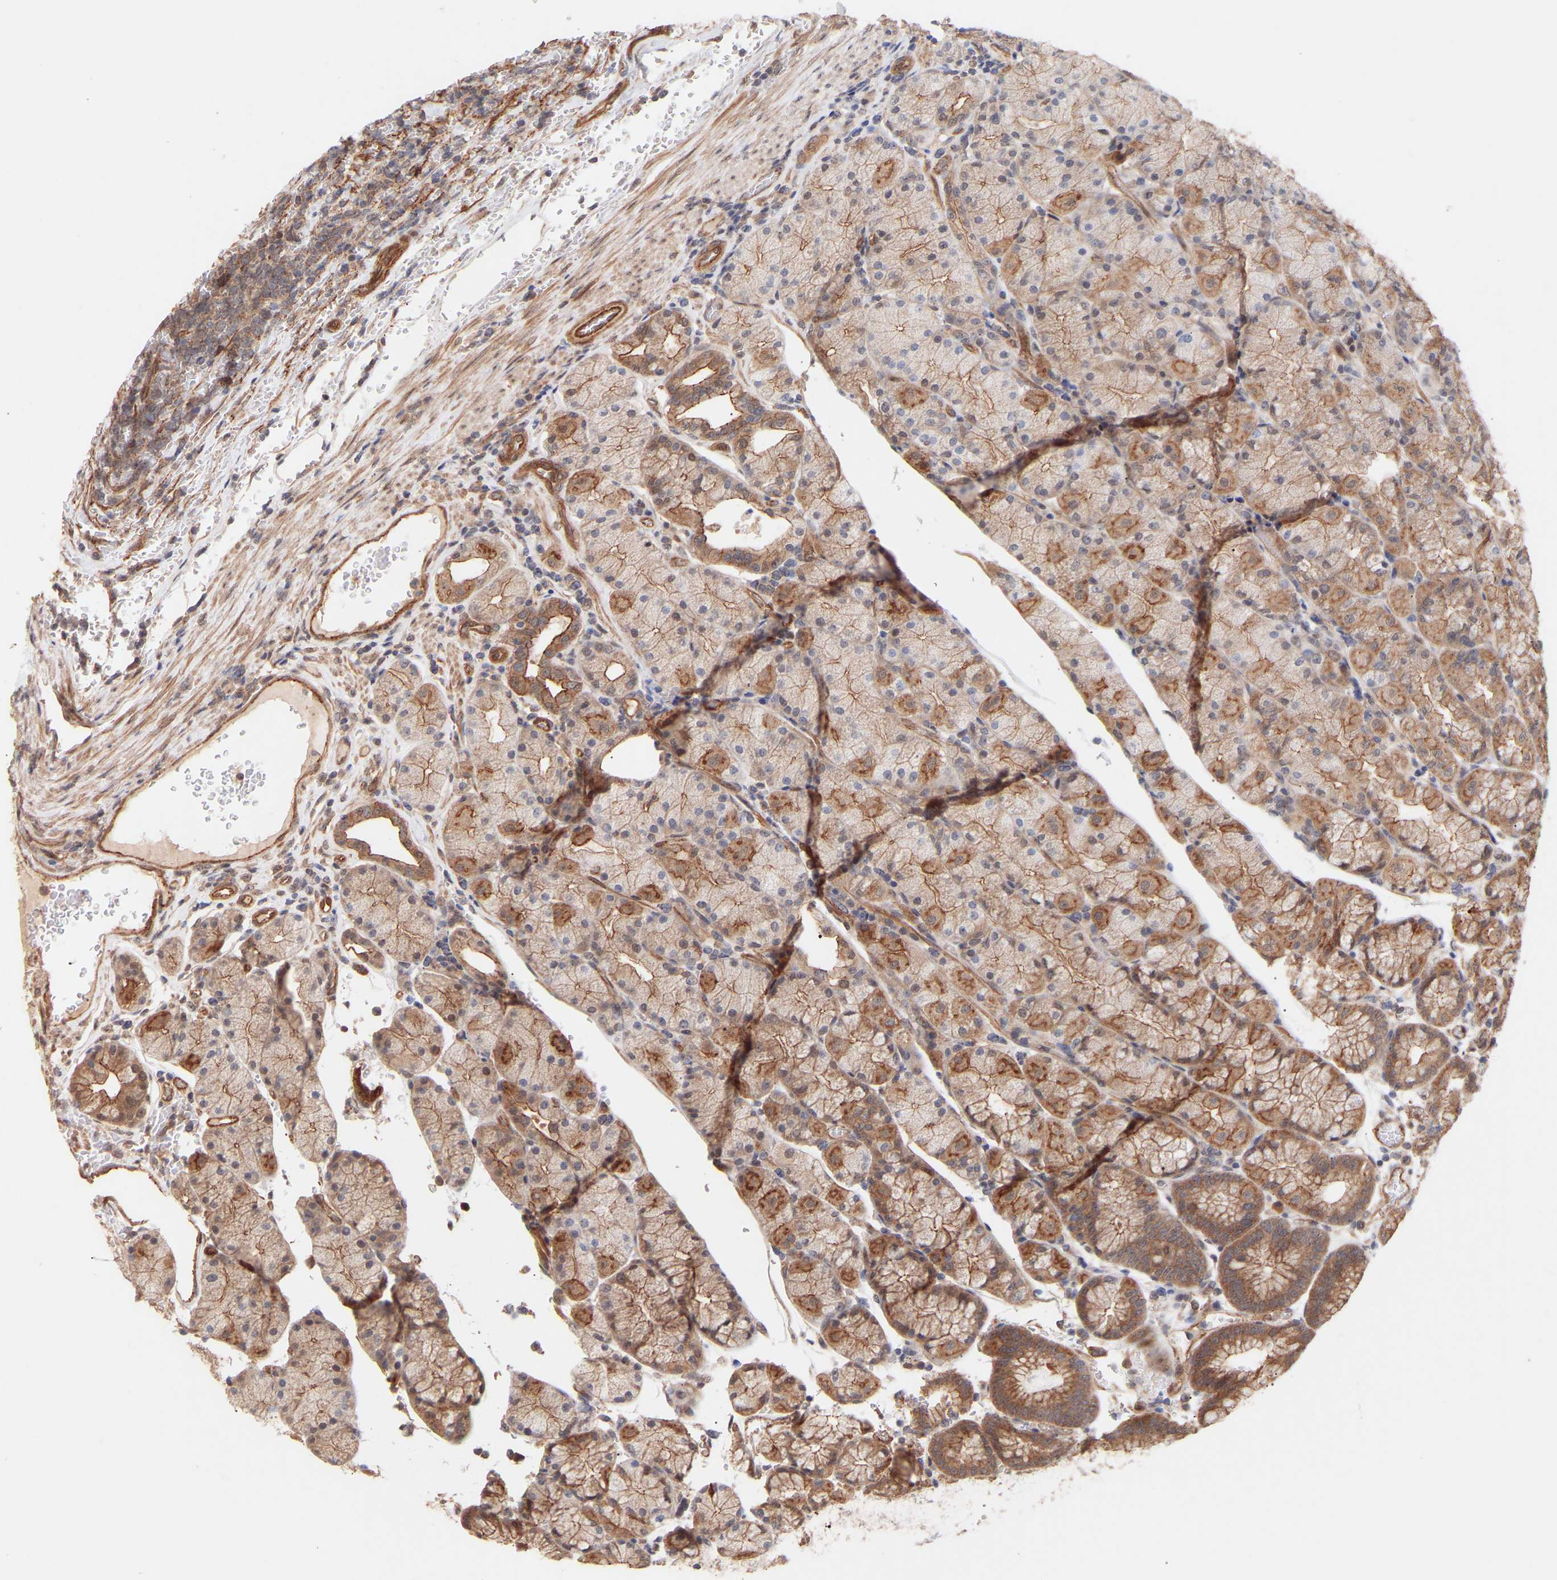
{"staining": {"intensity": "moderate", "quantity": ">75%", "location": "cytoplasmic/membranous"}, "tissue": "stomach", "cell_type": "Glandular cells", "image_type": "normal", "snomed": [{"axis": "morphology", "description": "Normal tissue, NOS"}, {"axis": "morphology", "description": "Carcinoid, malignant, NOS"}, {"axis": "topography", "description": "Stomach, upper"}], "caption": "Protein analysis of normal stomach reveals moderate cytoplasmic/membranous staining in about >75% of glandular cells. The staining was performed using DAB (3,3'-diaminobenzidine), with brown indicating positive protein expression. Nuclei are stained blue with hematoxylin.", "gene": "PDLIM5", "patient": {"sex": "male", "age": 39}}